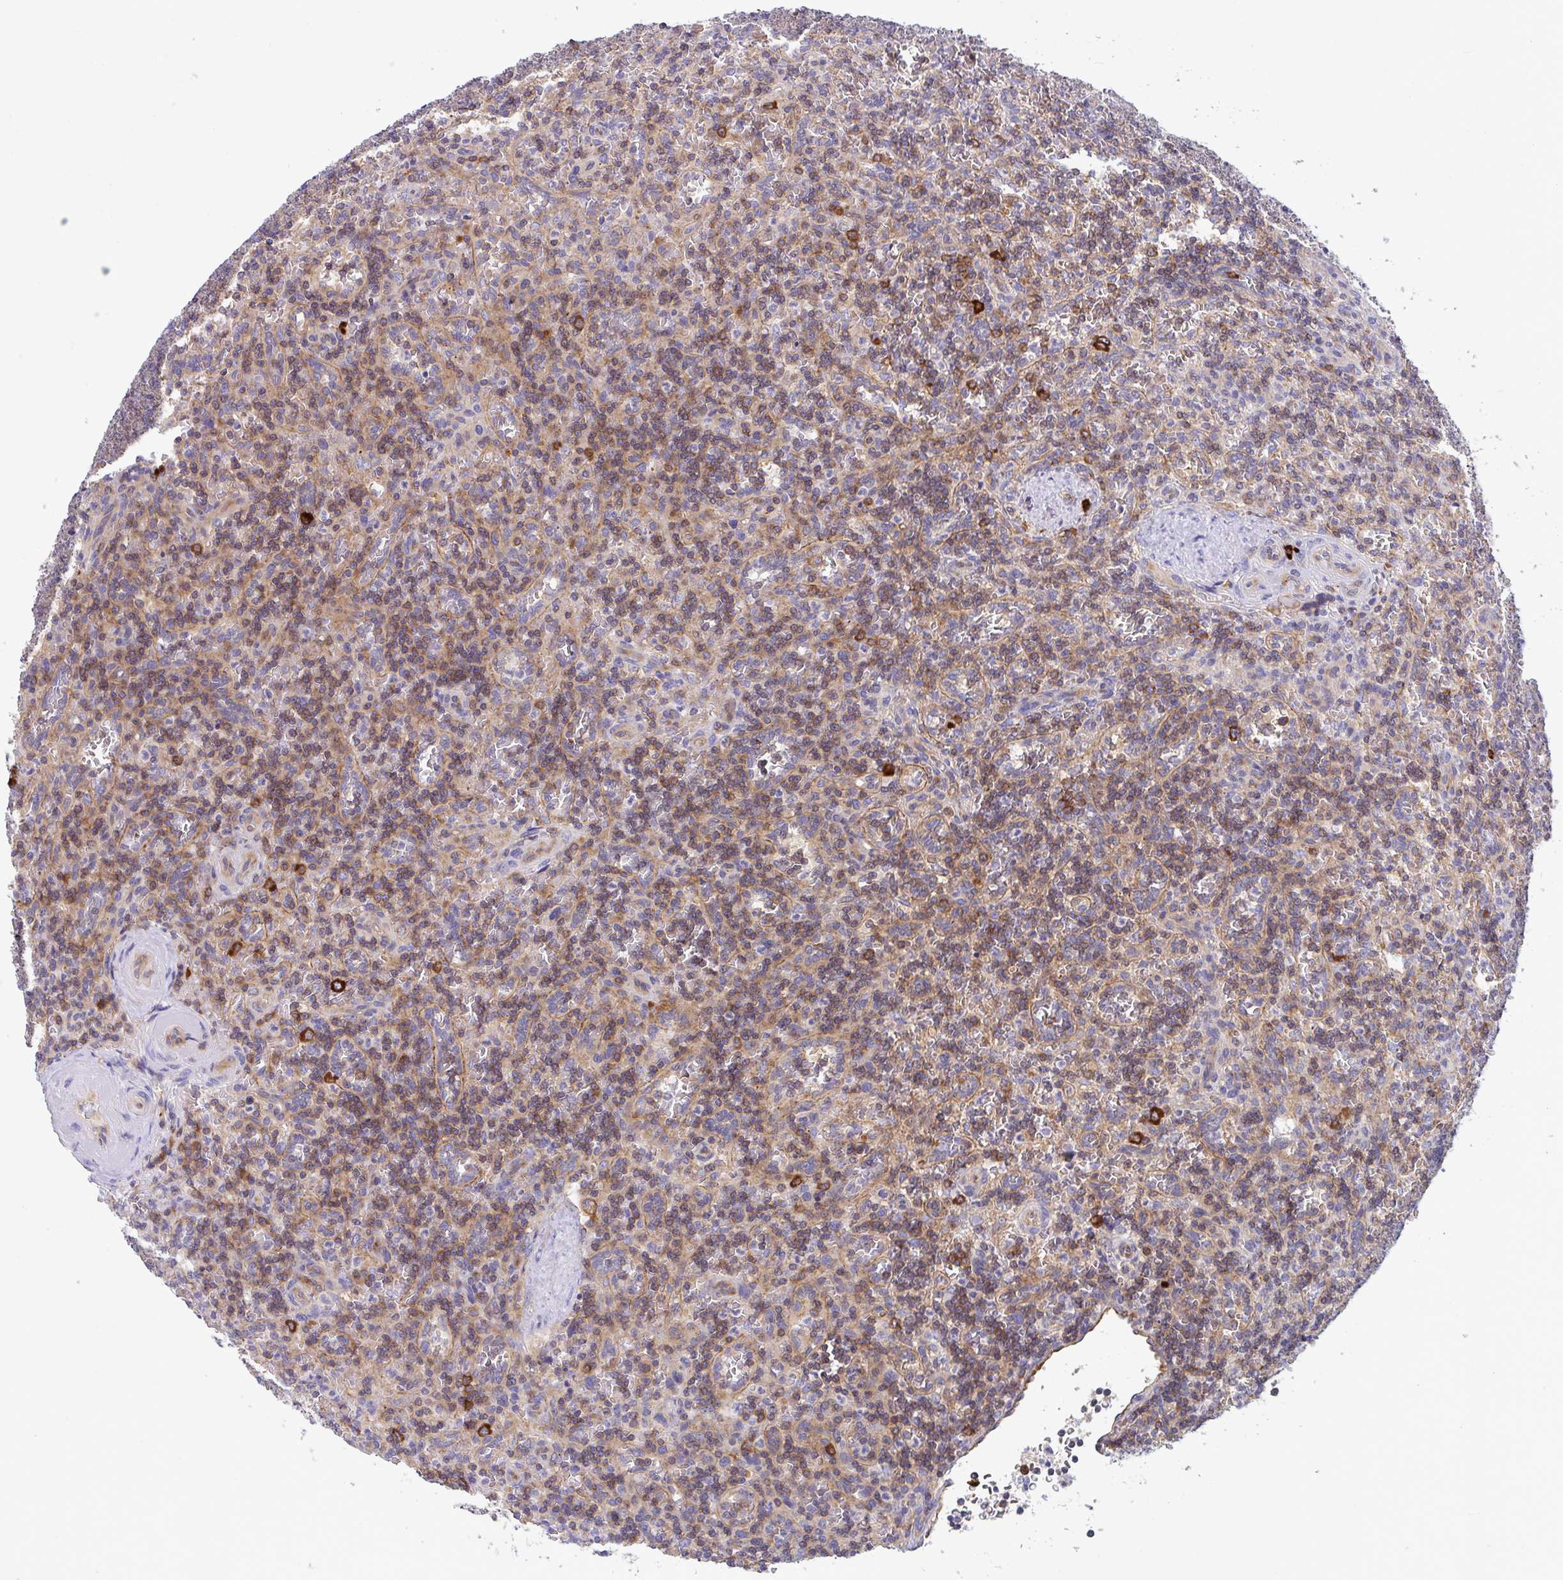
{"staining": {"intensity": "moderate", "quantity": "25%-75%", "location": "cytoplasmic/membranous"}, "tissue": "lymphoma", "cell_type": "Tumor cells", "image_type": "cancer", "snomed": [{"axis": "morphology", "description": "Malignant lymphoma, non-Hodgkin's type, Low grade"}, {"axis": "topography", "description": "Spleen"}], "caption": "Low-grade malignant lymphoma, non-Hodgkin's type stained with a protein marker displays moderate staining in tumor cells.", "gene": "YARS2", "patient": {"sex": "male", "age": 73}}